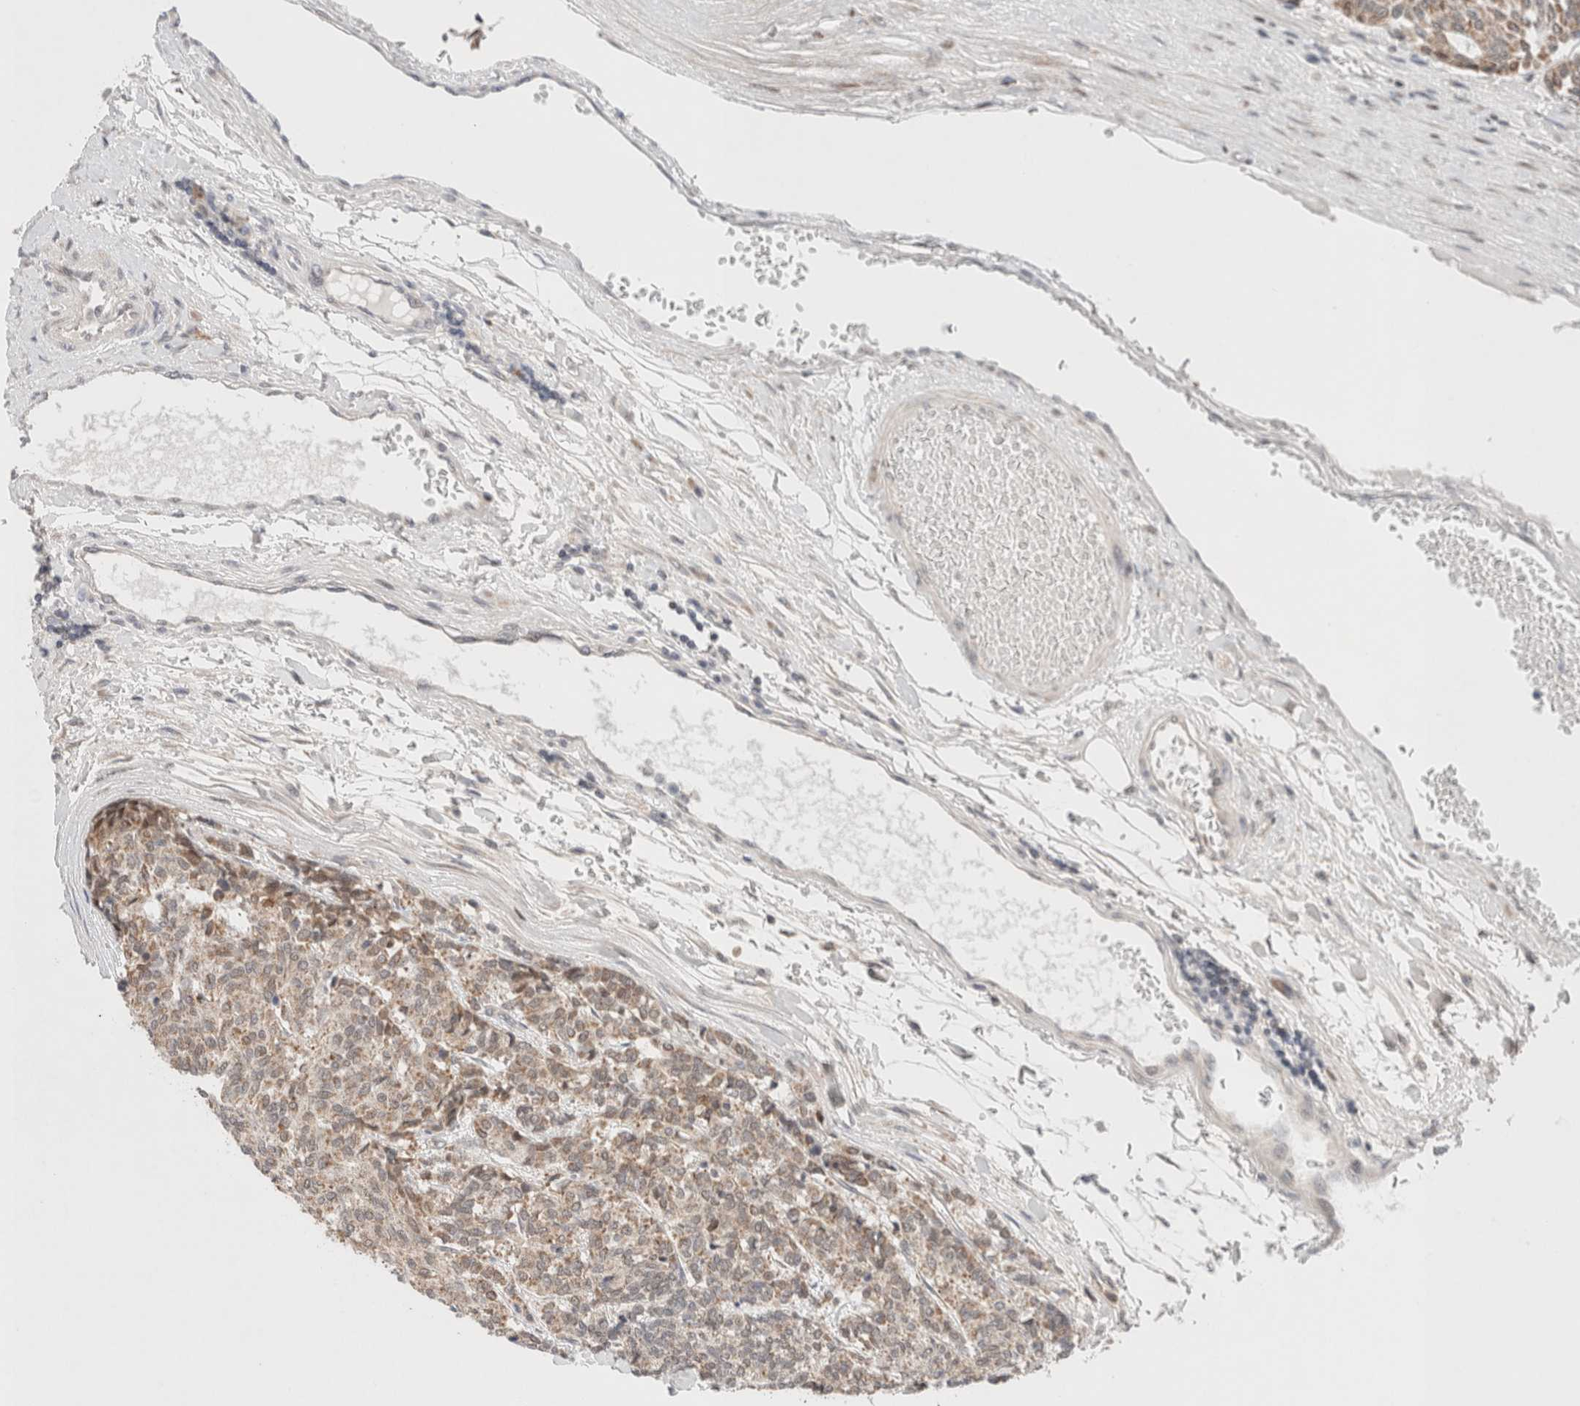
{"staining": {"intensity": "moderate", "quantity": ">75%", "location": "cytoplasmic/membranous"}, "tissue": "carcinoid", "cell_type": "Tumor cells", "image_type": "cancer", "snomed": [{"axis": "morphology", "description": "Carcinoid, malignant, NOS"}, {"axis": "topography", "description": "Pancreas"}], "caption": "This image displays malignant carcinoid stained with IHC to label a protein in brown. The cytoplasmic/membranous of tumor cells show moderate positivity for the protein. Nuclei are counter-stained blue.", "gene": "ERI3", "patient": {"sex": "female", "age": 54}}